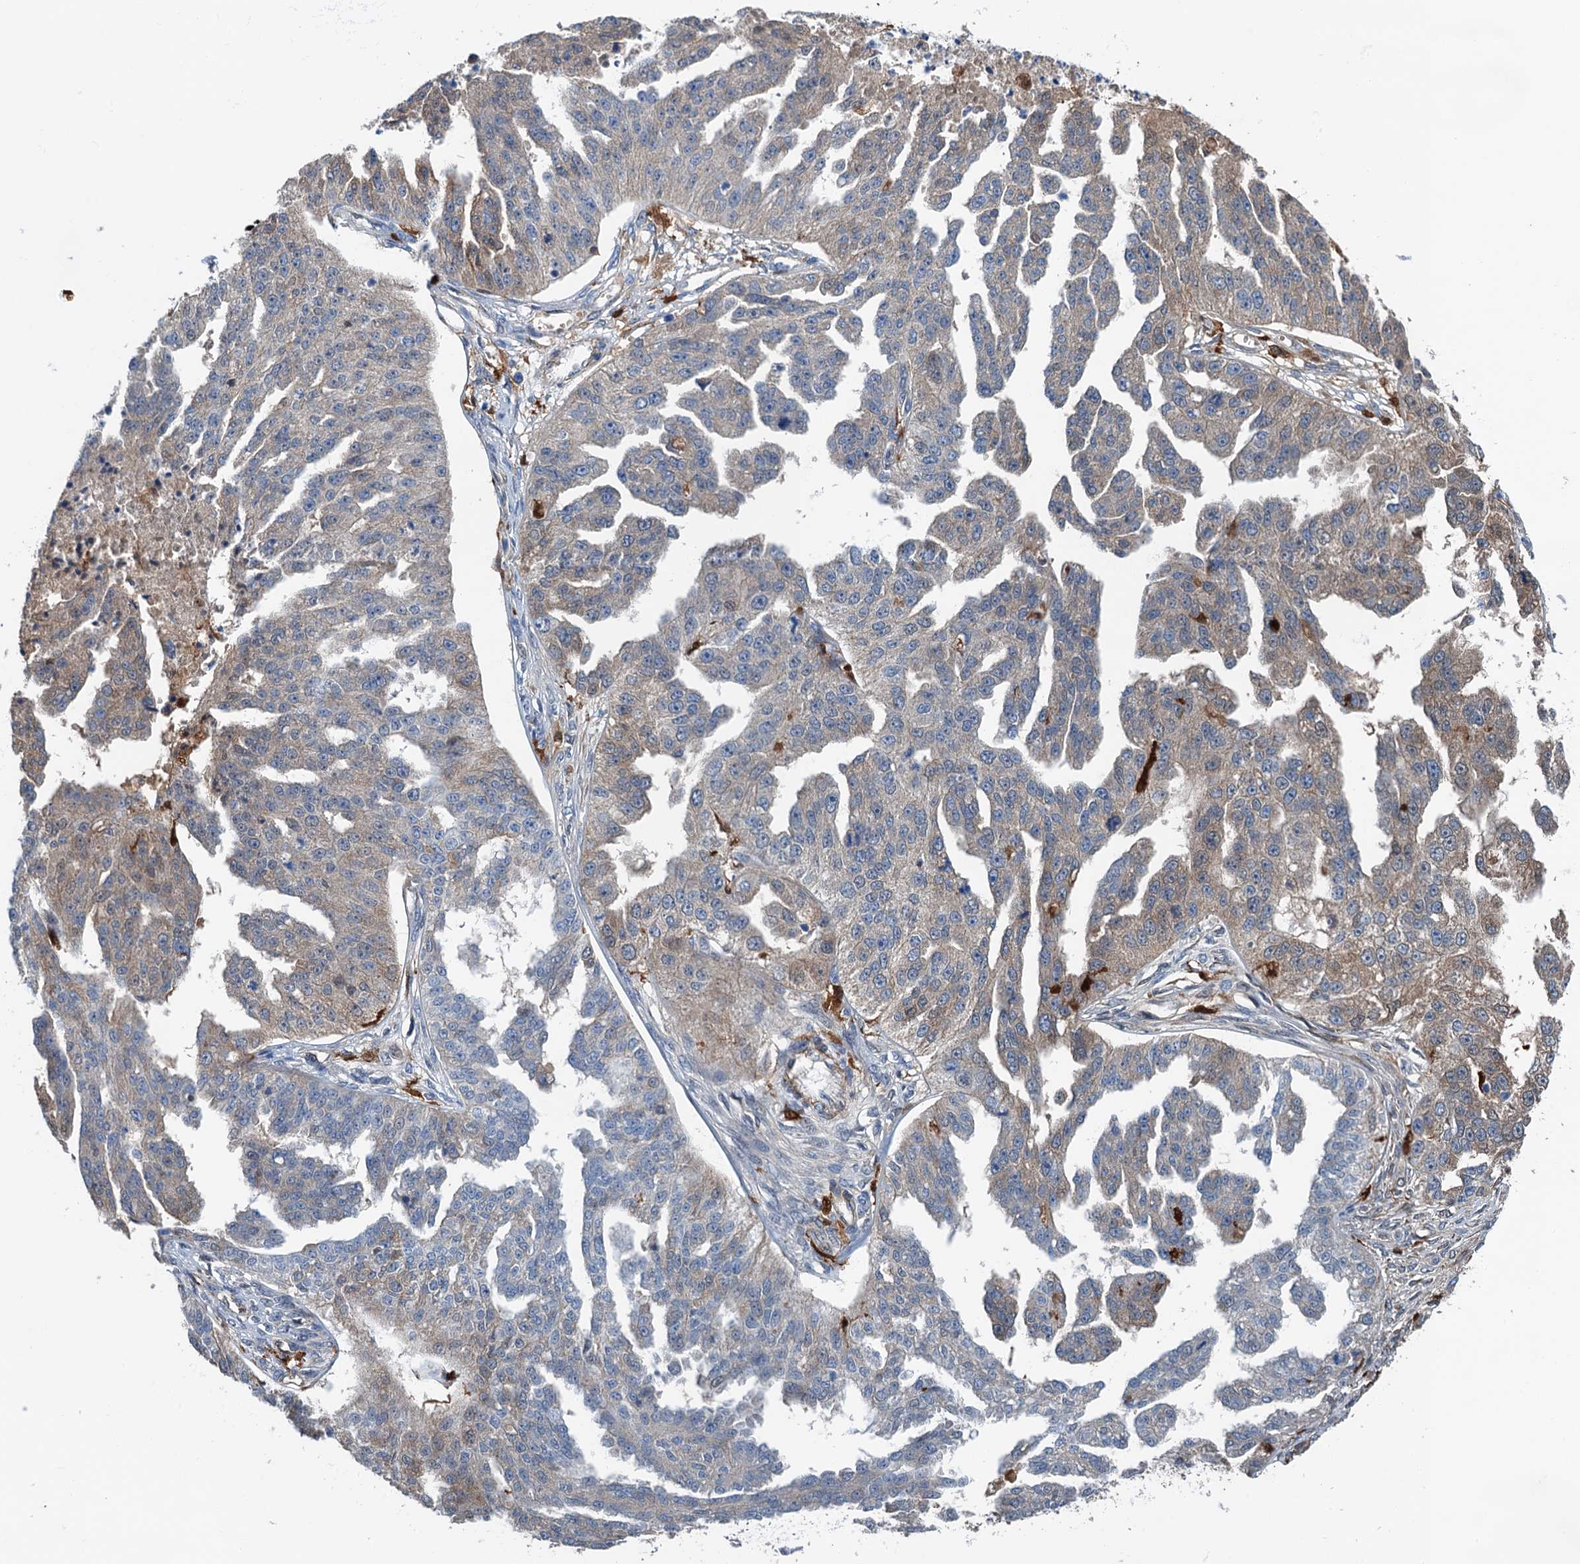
{"staining": {"intensity": "weak", "quantity": "25%-75%", "location": "cytoplasmic/membranous"}, "tissue": "ovarian cancer", "cell_type": "Tumor cells", "image_type": "cancer", "snomed": [{"axis": "morphology", "description": "Cystadenocarcinoma, serous, NOS"}, {"axis": "topography", "description": "Ovary"}], "caption": "Immunohistochemical staining of human ovarian serous cystadenocarcinoma demonstrates low levels of weak cytoplasmic/membranous expression in approximately 25%-75% of tumor cells.", "gene": "CSTPP1", "patient": {"sex": "female", "age": 58}}